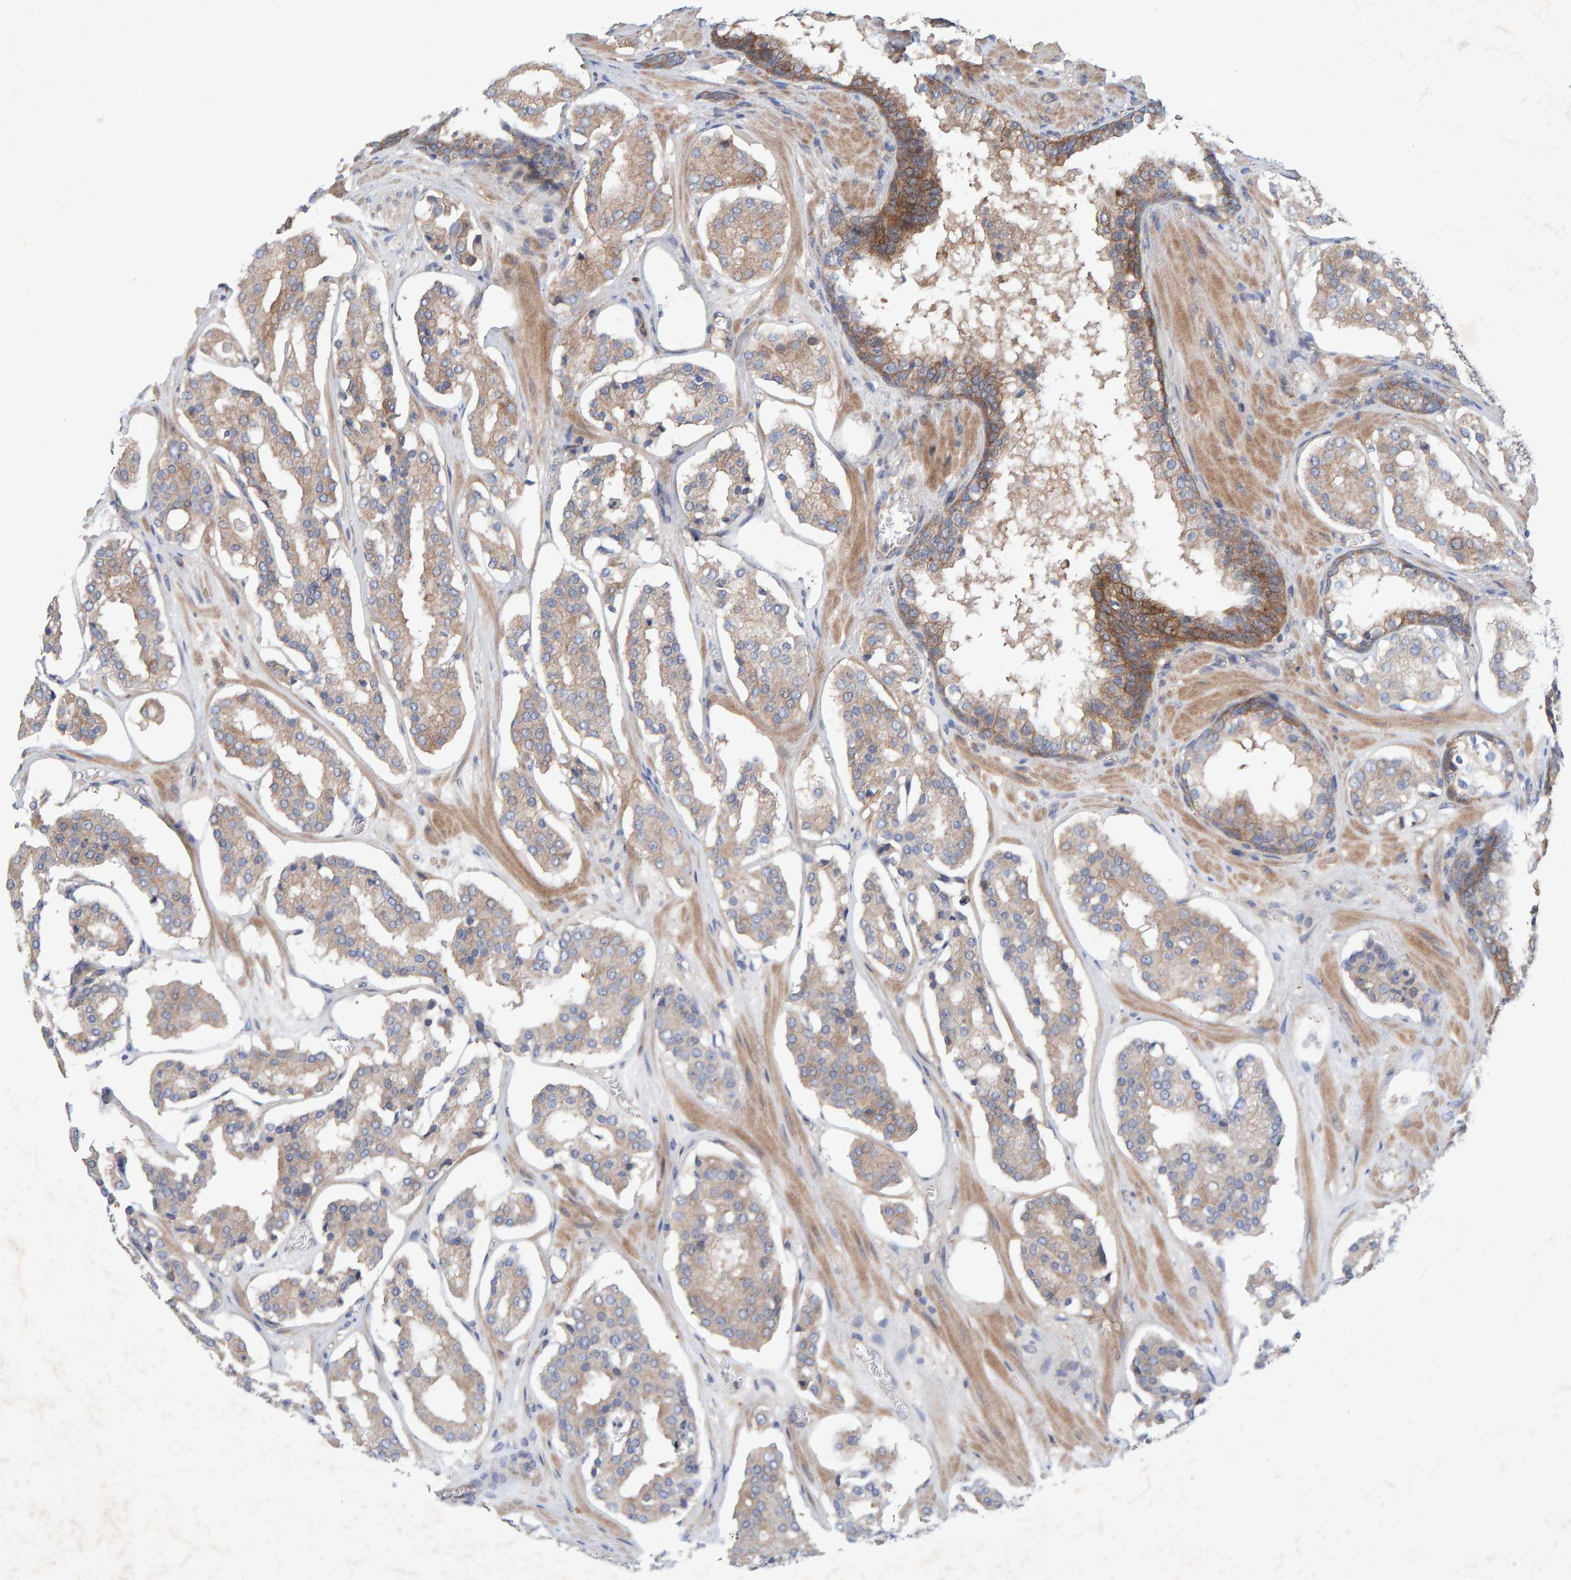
{"staining": {"intensity": "weak", "quantity": ">75%", "location": "cytoplasmic/membranous"}, "tissue": "prostate cancer", "cell_type": "Tumor cells", "image_type": "cancer", "snomed": [{"axis": "morphology", "description": "Adenocarcinoma, High grade"}, {"axis": "topography", "description": "Prostate"}], "caption": "Prostate cancer (high-grade adenocarcinoma) stained with a brown dye displays weak cytoplasmic/membranous positive positivity in approximately >75% of tumor cells.", "gene": "LRSAM1", "patient": {"sex": "male", "age": 60}}